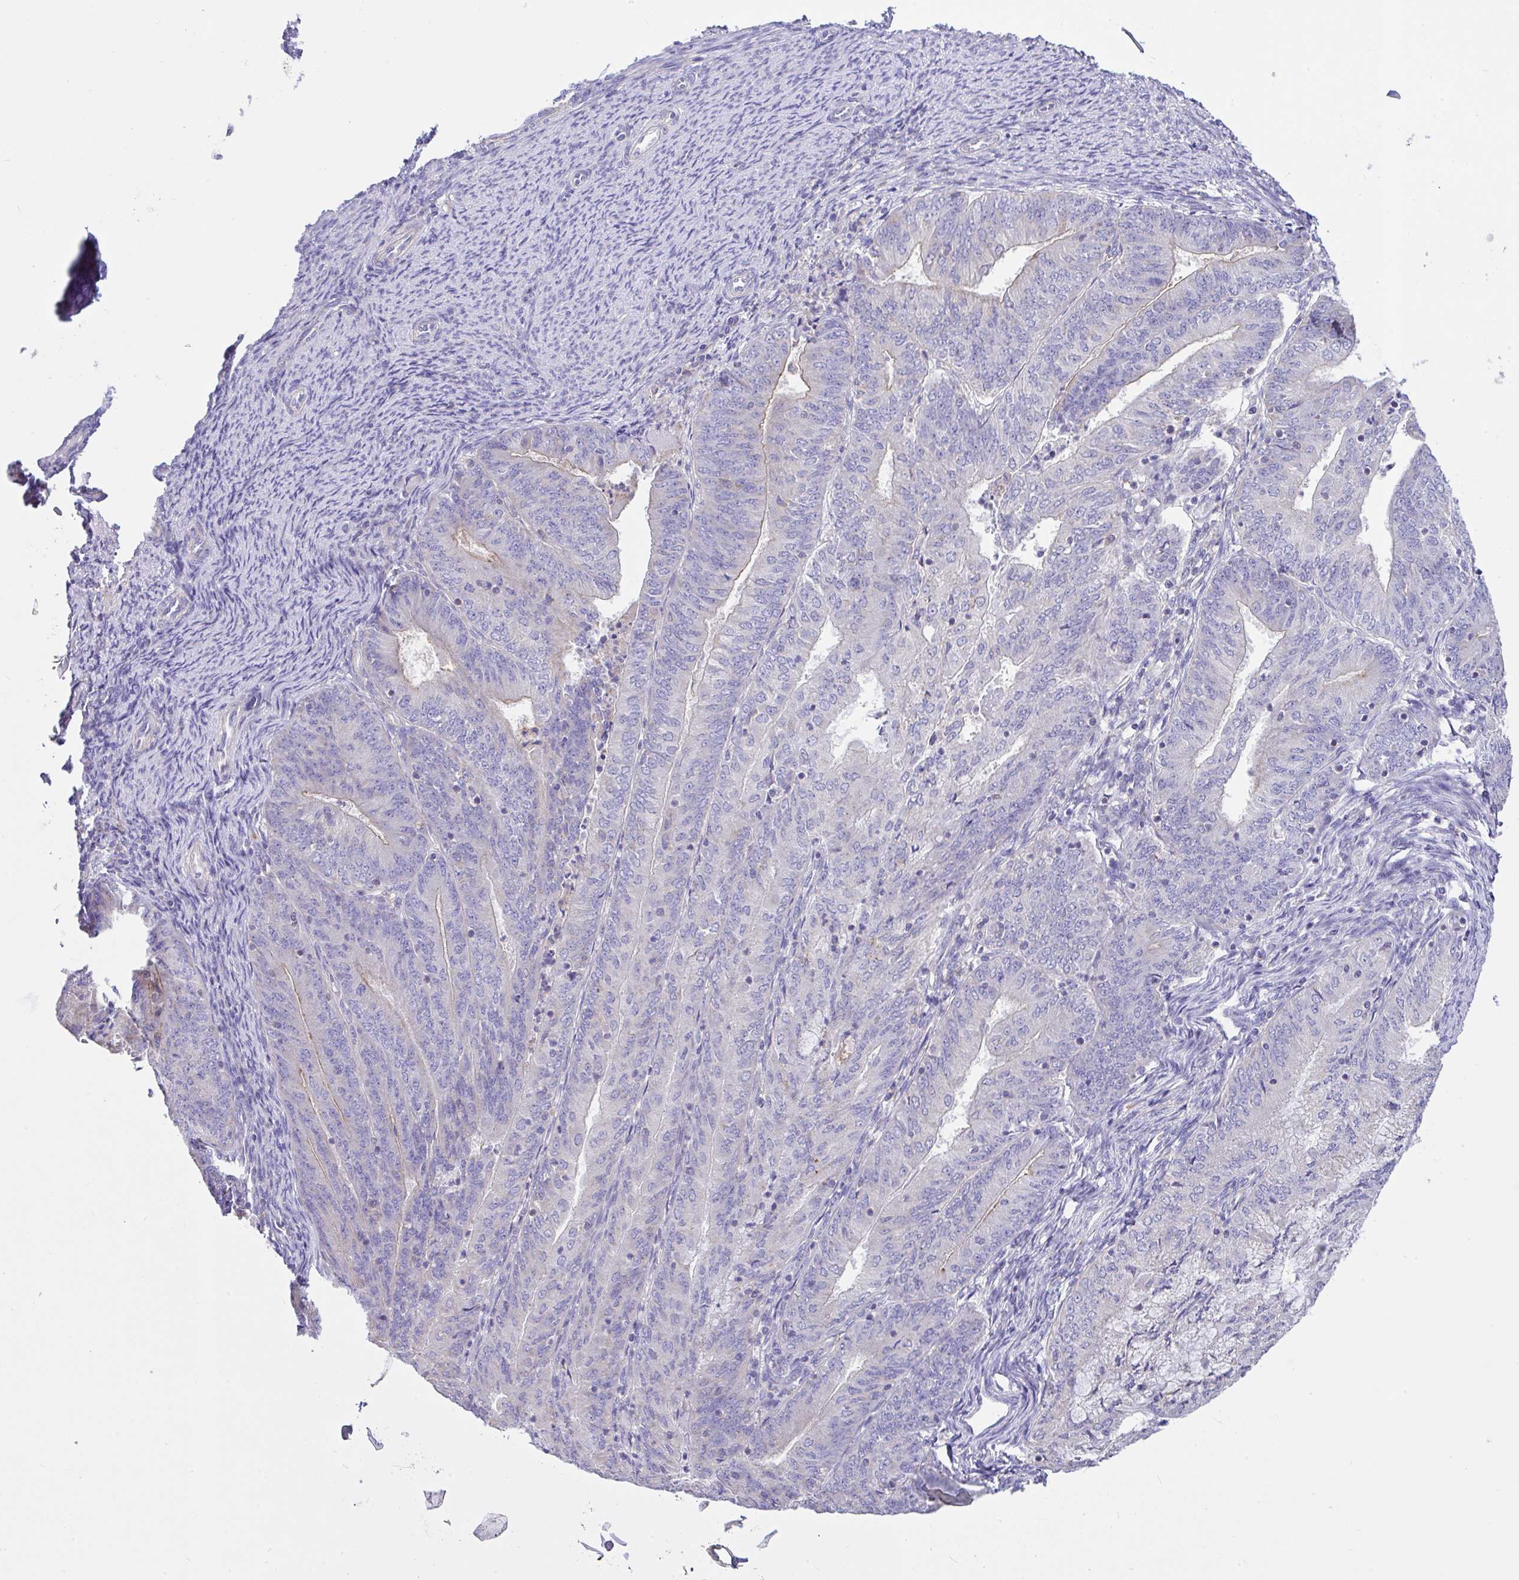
{"staining": {"intensity": "negative", "quantity": "none", "location": "none"}, "tissue": "endometrial cancer", "cell_type": "Tumor cells", "image_type": "cancer", "snomed": [{"axis": "morphology", "description": "Adenocarcinoma, NOS"}, {"axis": "topography", "description": "Endometrium"}], "caption": "DAB (3,3'-diaminobenzidine) immunohistochemical staining of human endometrial cancer demonstrates no significant expression in tumor cells.", "gene": "CCDC142", "patient": {"sex": "female", "age": 57}}